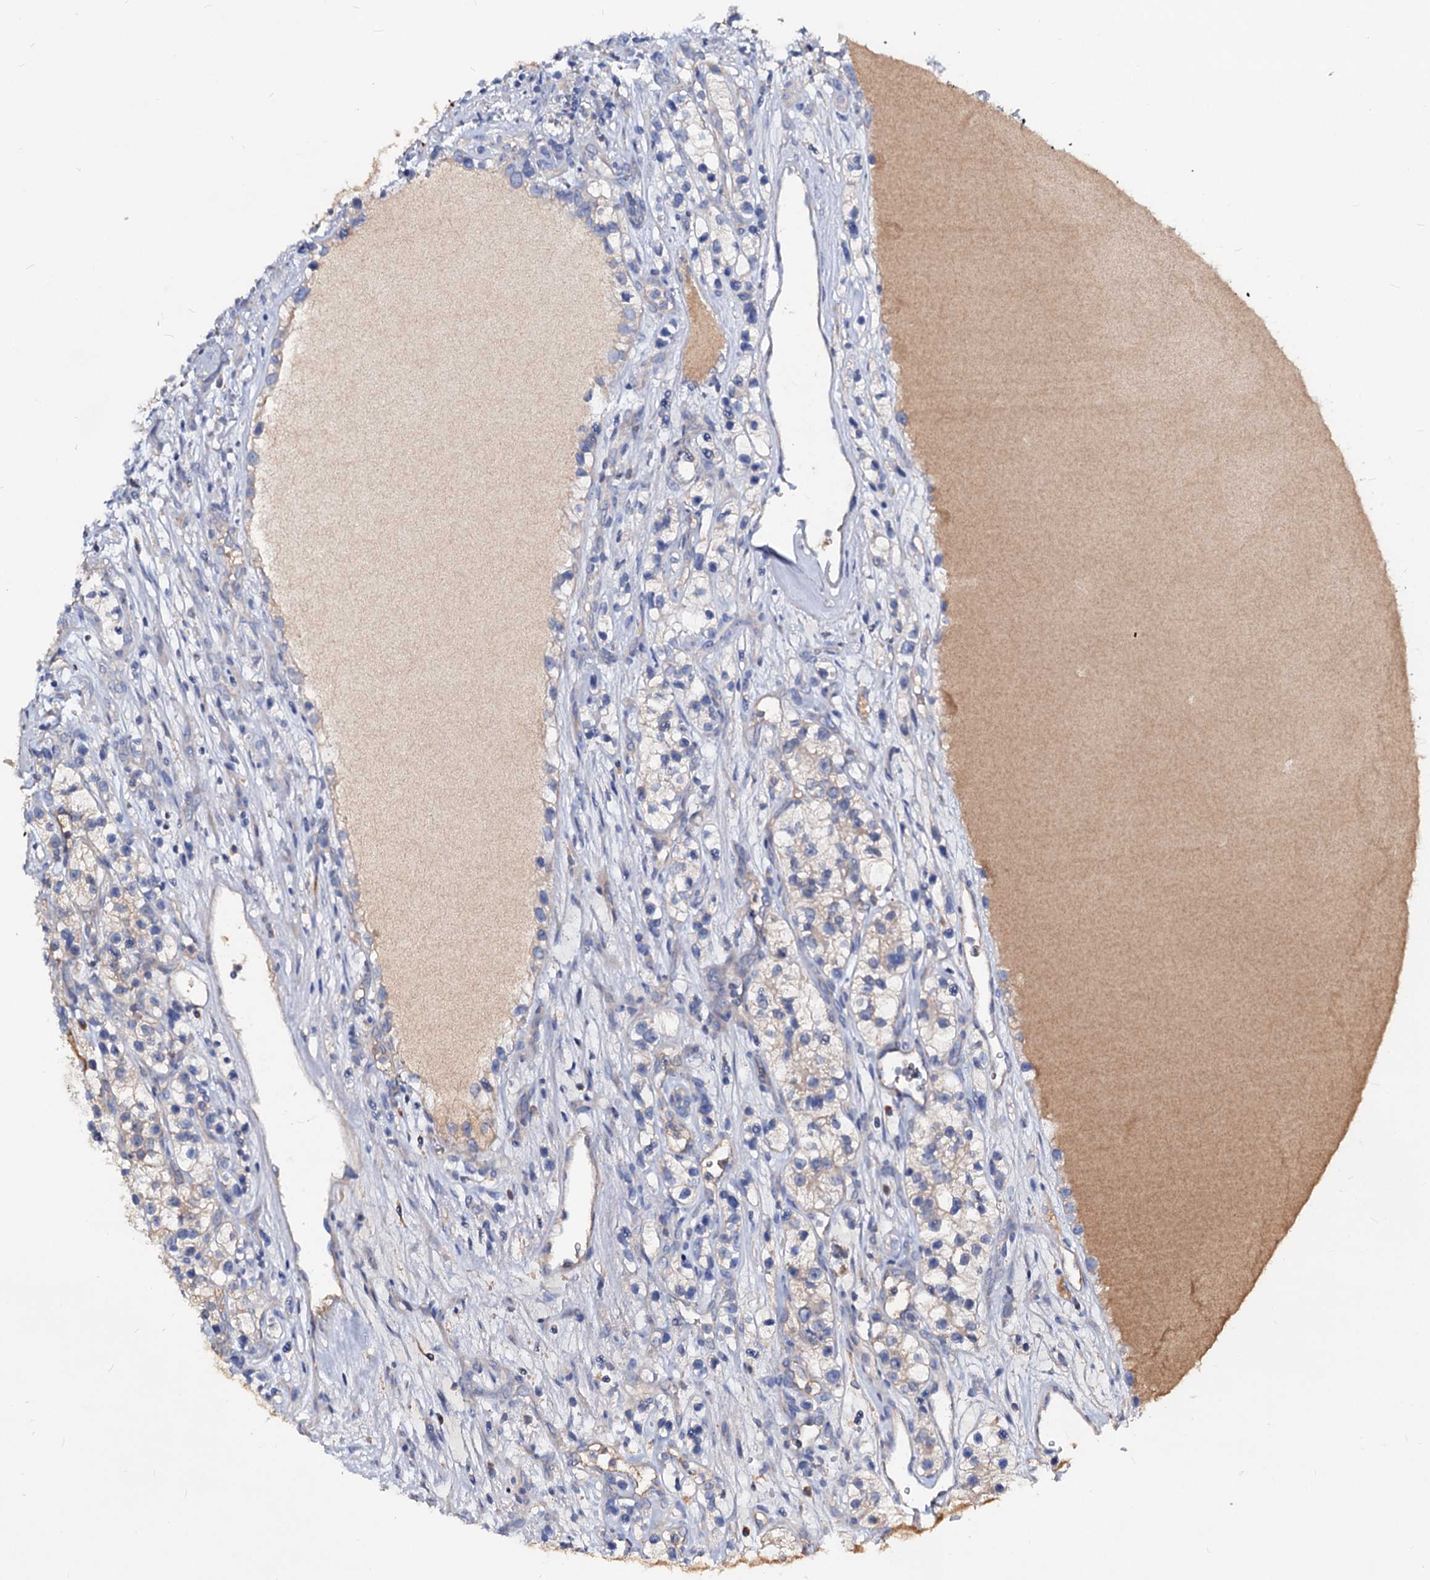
{"staining": {"intensity": "weak", "quantity": "<25%", "location": "cytoplasmic/membranous"}, "tissue": "renal cancer", "cell_type": "Tumor cells", "image_type": "cancer", "snomed": [{"axis": "morphology", "description": "Adenocarcinoma, NOS"}, {"axis": "topography", "description": "Kidney"}], "caption": "Immunohistochemistry histopathology image of neoplastic tissue: human renal cancer (adenocarcinoma) stained with DAB demonstrates no significant protein expression in tumor cells.", "gene": "ACY3", "patient": {"sex": "female", "age": 57}}